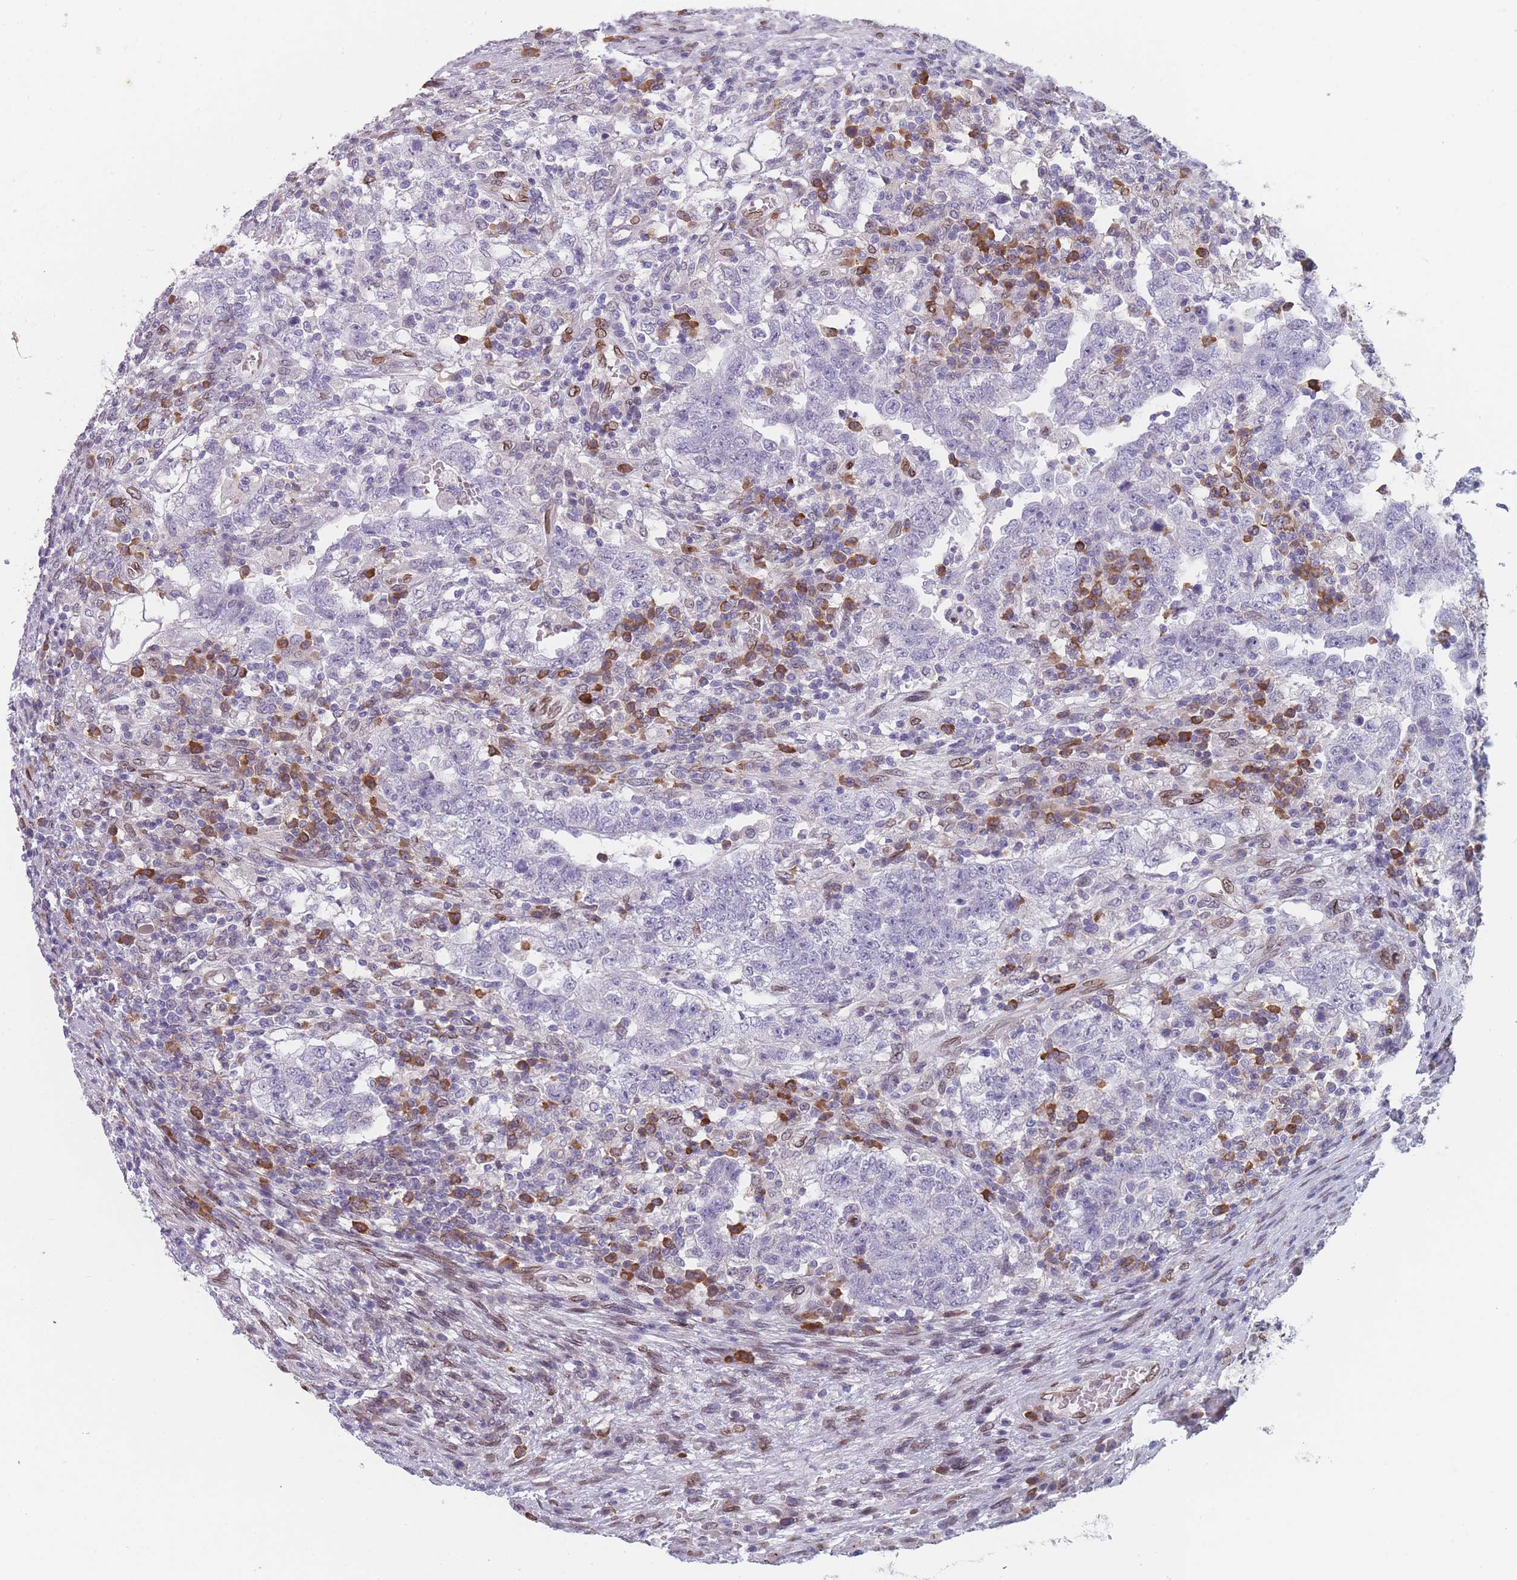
{"staining": {"intensity": "negative", "quantity": "none", "location": "none"}, "tissue": "testis cancer", "cell_type": "Tumor cells", "image_type": "cancer", "snomed": [{"axis": "morphology", "description": "Carcinoma, Embryonal, NOS"}, {"axis": "topography", "description": "Testis"}], "caption": "Testis cancer was stained to show a protein in brown. There is no significant expression in tumor cells.", "gene": "ZBTB1", "patient": {"sex": "male", "age": 26}}